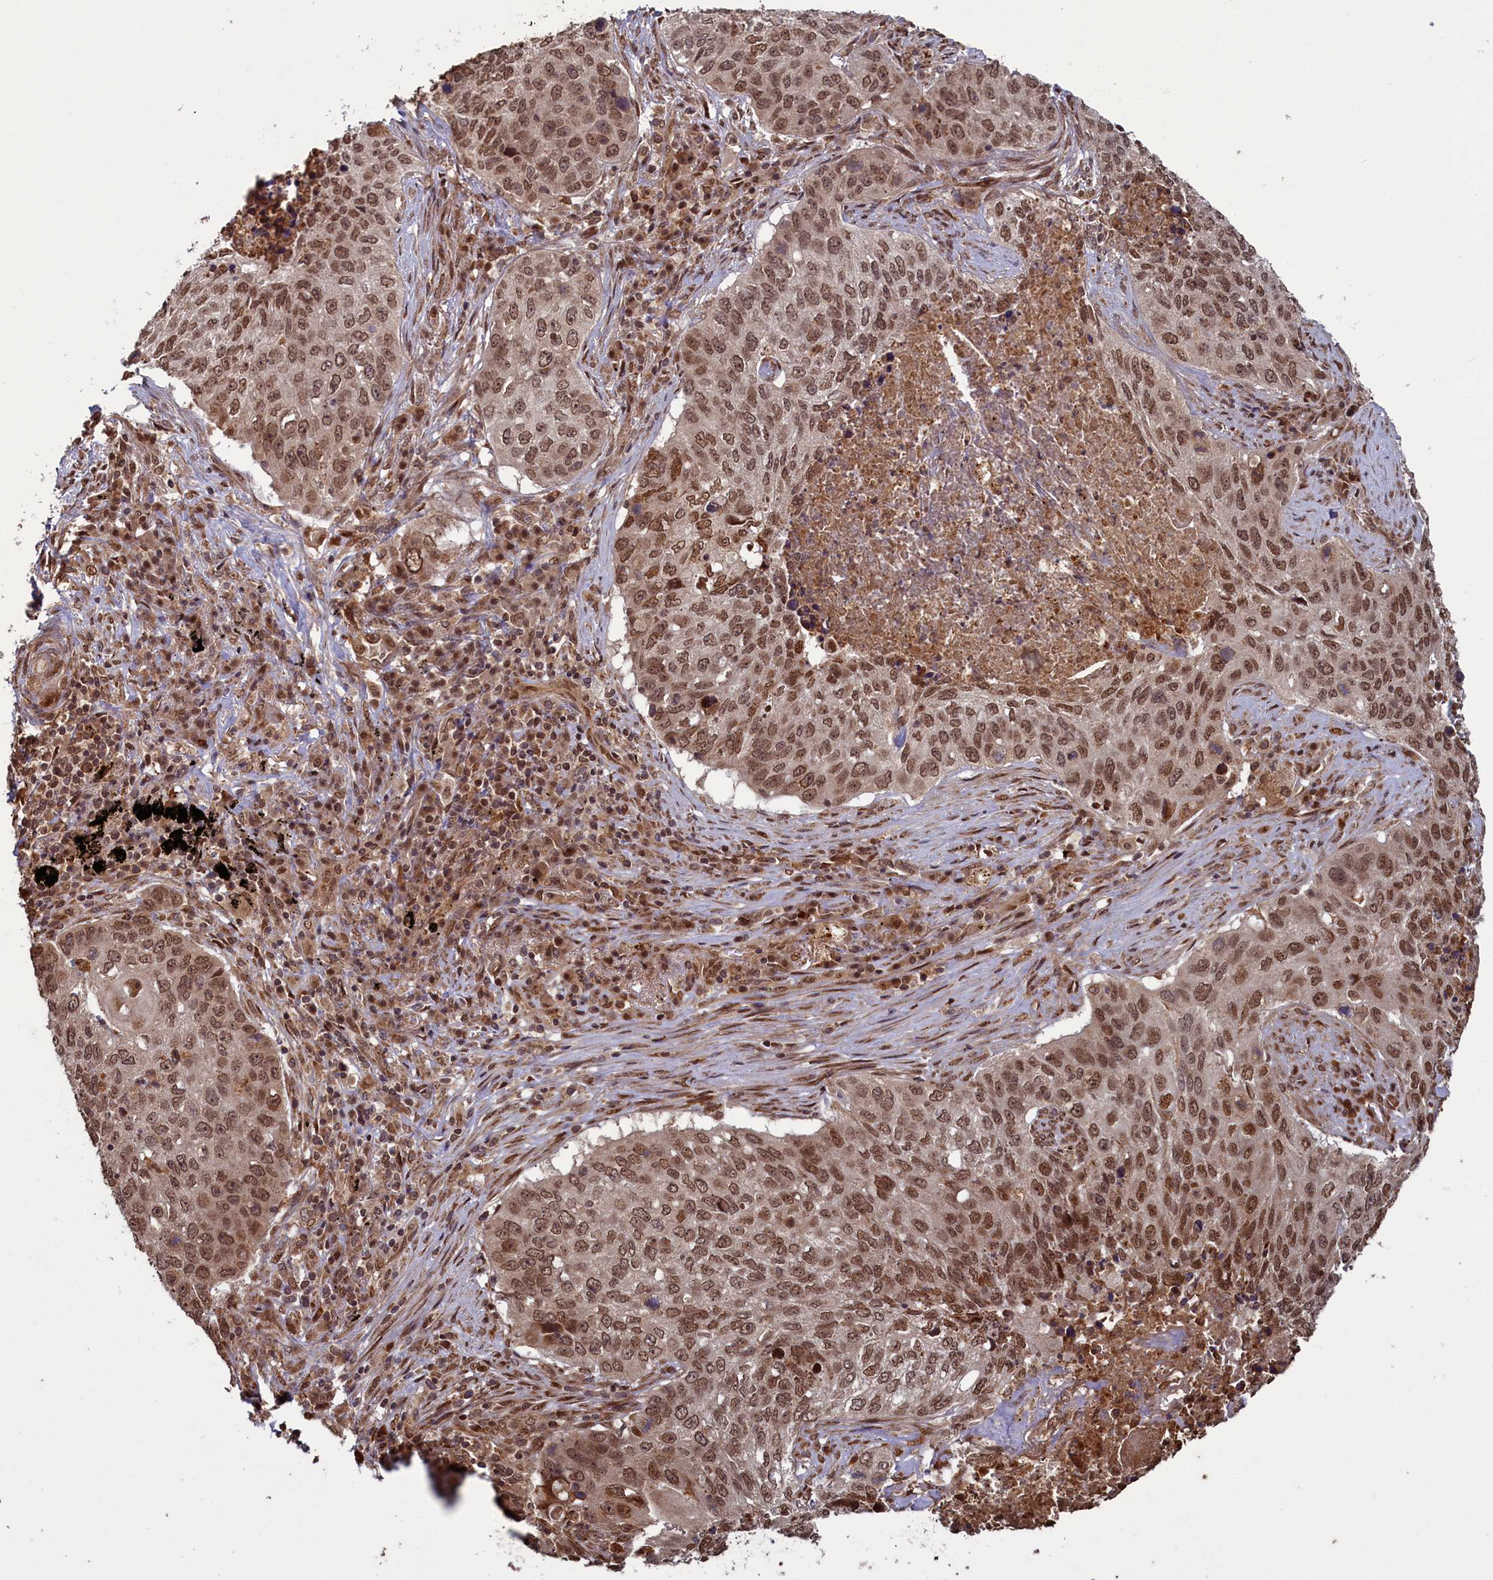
{"staining": {"intensity": "moderate", "quantity": ">75%", "location": "nuclear"}, "tissue": "lung cancer", "cell_type": "Tumor cells", "image_type": "cancer", "snomed": [{"axis": "morphology", "description": "Squamous cell carcinoma, NOS"}, {"axis": "topography", "description": "Lung"}], "caption": "High-power microscopy captured an immunohistochemistry micrograph of squamous cell carcinoma (lung), revealing moderate nuclear positivity in approximately >75% of tumor cells.", "gene": "NAE1", "patient": {"sex": "female", "age": 63}}